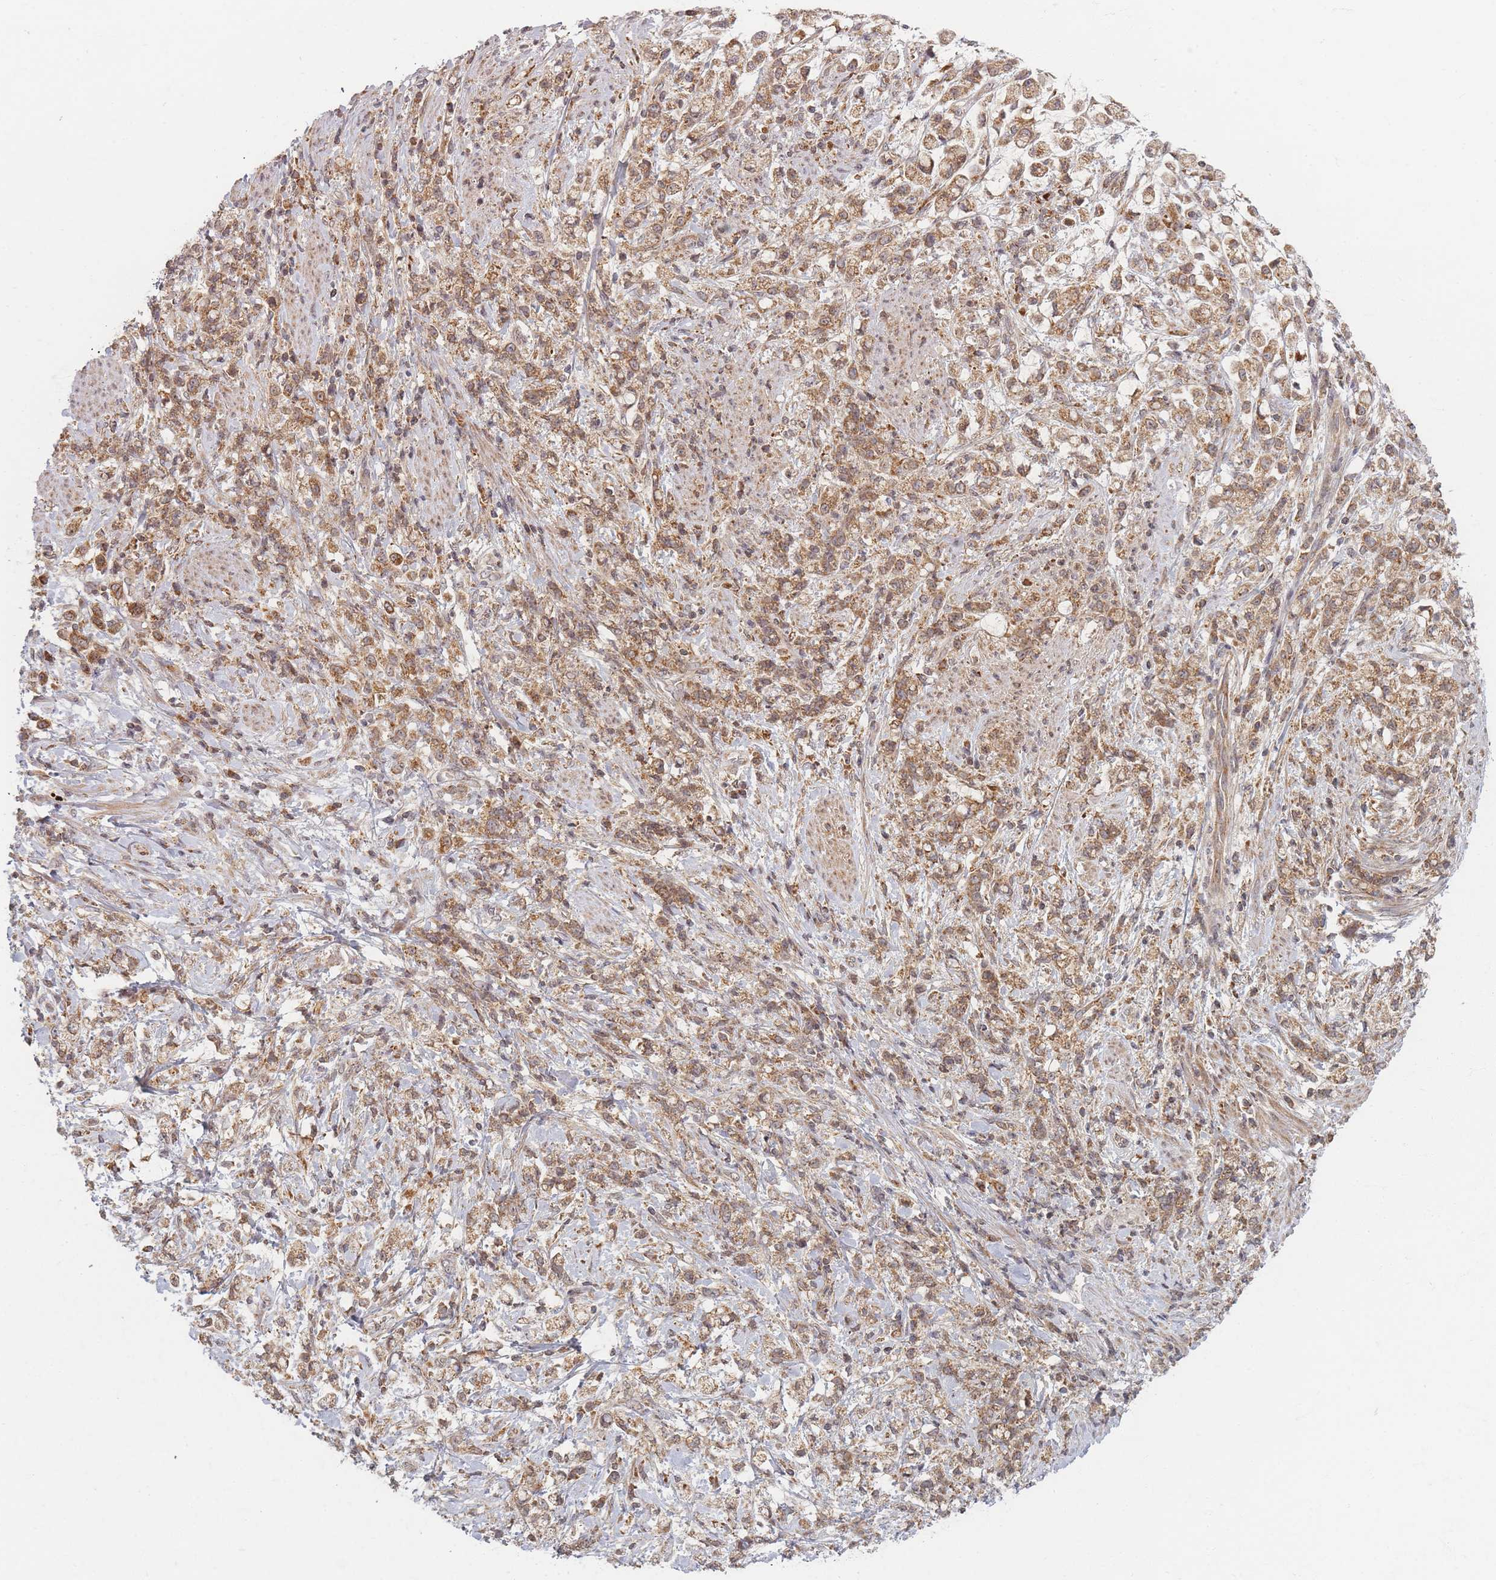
{"staining": {"intensity": "moderate", "quantity": ">75%", "location": "cytoplasmic/membranous"}, "tissue": "stomach cancer", "cell_type": "Tumor cells", "image_type": "cancer", "snomed": [{"axis": "morphology", "description": "Adenocarcinoma, NOS"}, {"axis": "topography", "description": "Stomach"}], "caption": "Human stomach adenocarcinoma stained with a brown dye reveals moderate cytoplasmic/membranous positive expression in approximately >75% of tumor cells.", "gene": "RADX", "patient": {"sex": "female", "age": 60}}